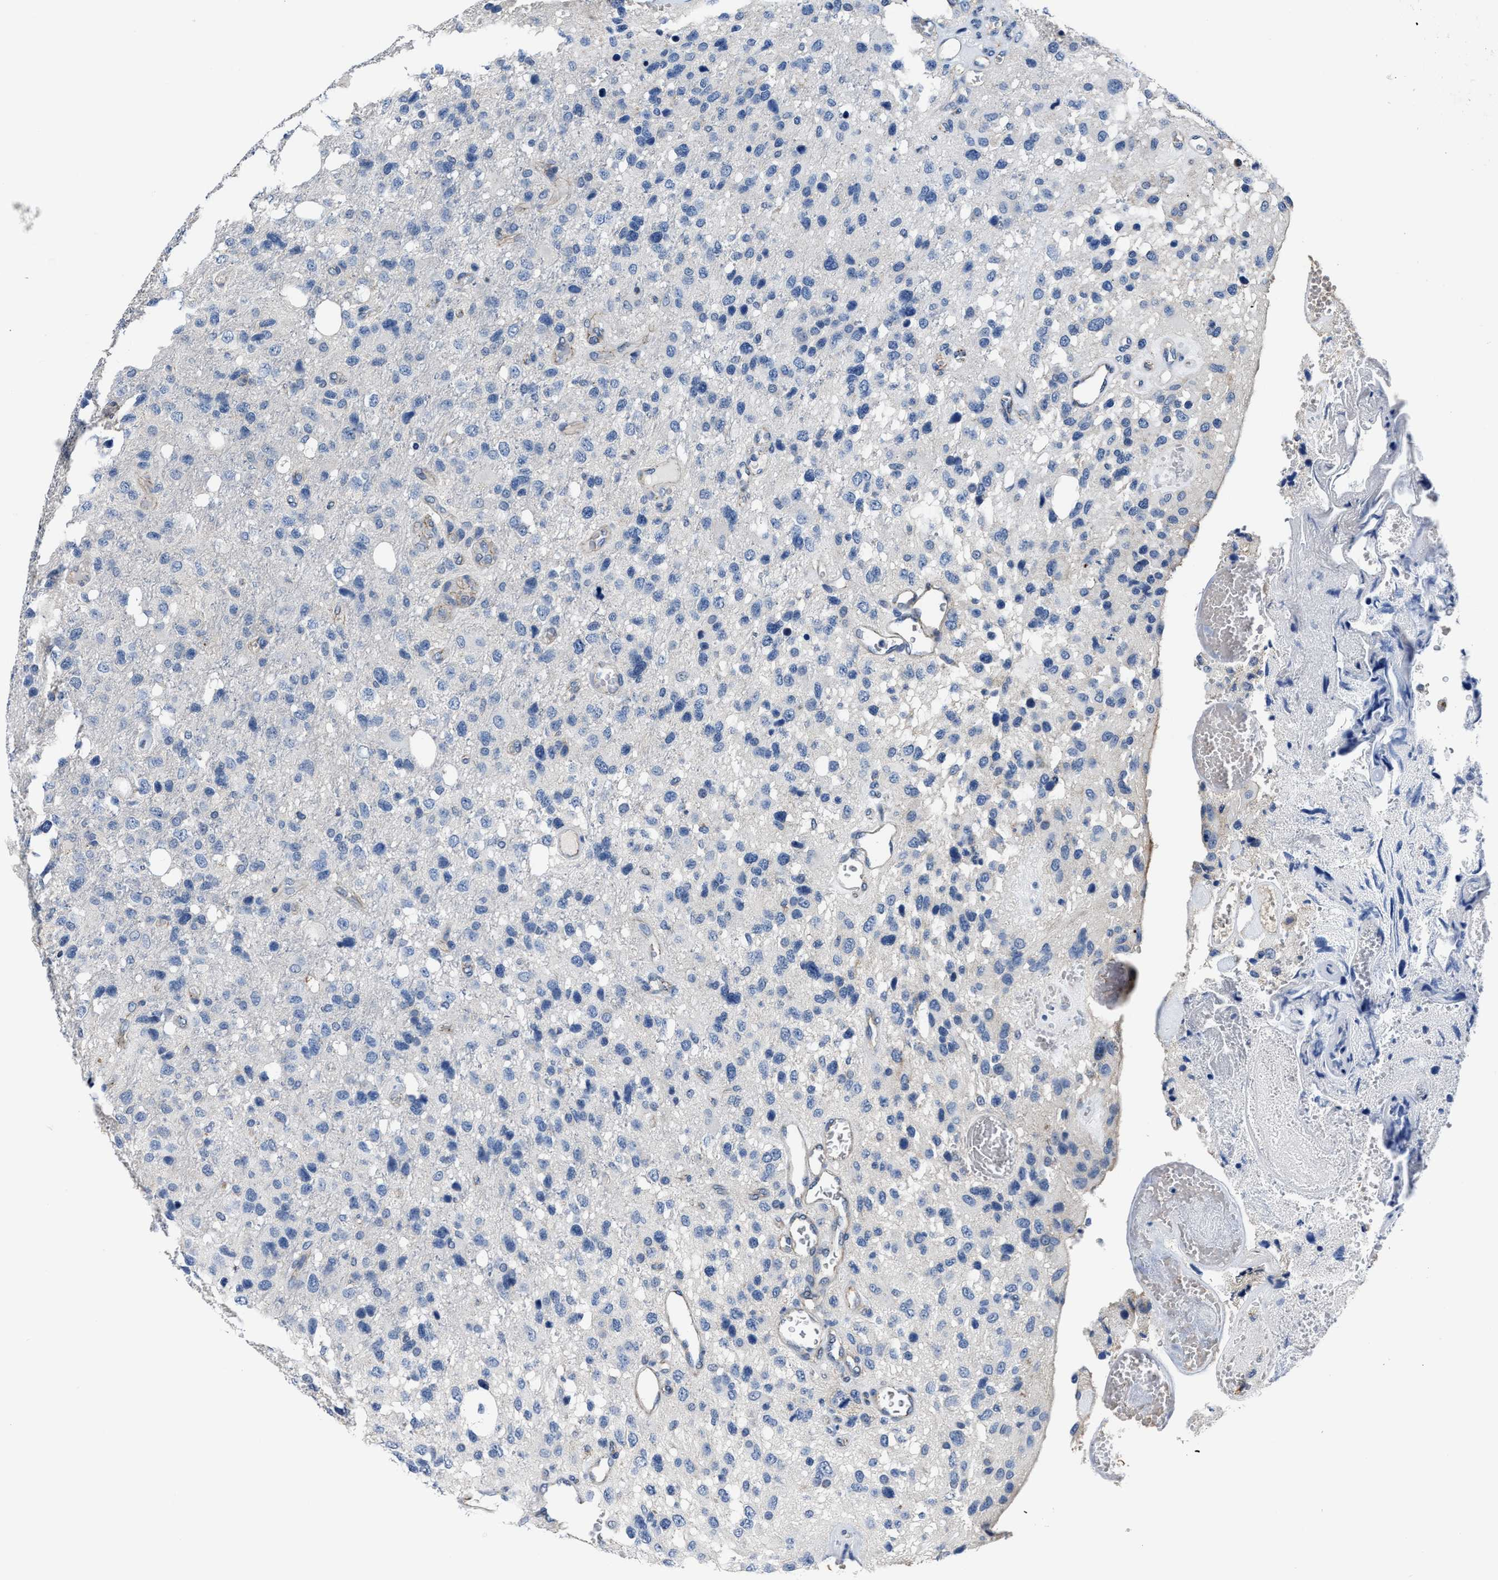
{"staining": {"intensity": "negative", "quantity": "none", "location": "none"}, "tissue": "glioma", "cell_type": "Tumor cells", "image_type": "cancer", "snomed": [{"axis": "morphology", "description": "Glioma, malignant, High grade"}, {"axis": "topography", "description": "Brain"}], "caption": "DAB immunohistochemical staining of human glioma demonstrates no significant expression in tumor cells. The staining was performed using DAB (3,3'-diaminobenzidine) to visualize the protein expression in brown, while the nuclei were stained in blue with hematoxylin (Magnification: 20x).", "gene": "GHITM", "patient": {"sex": "female", "age": 58}}